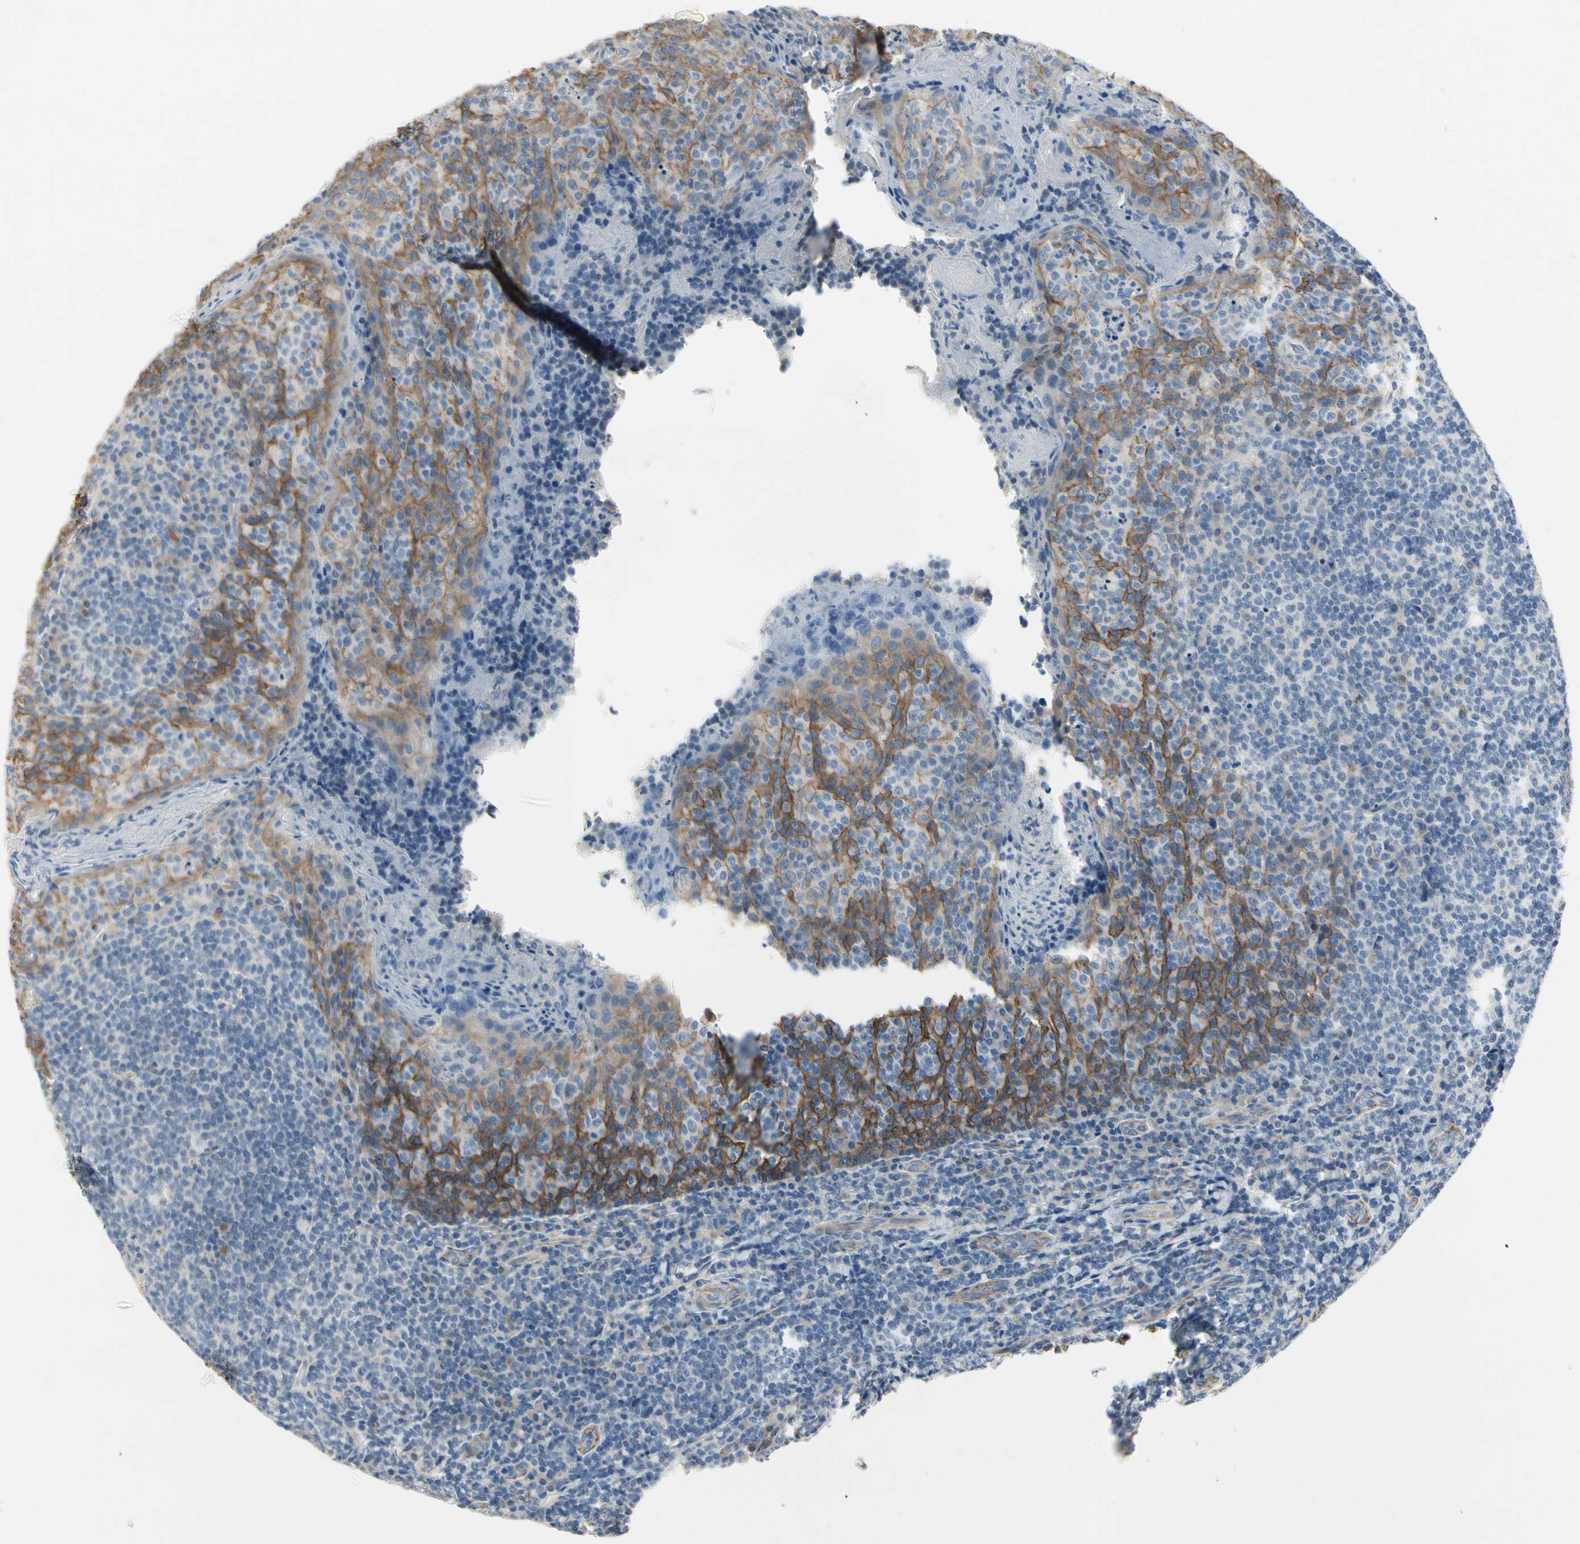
{"staining": {"intensity": "negative", "quantity": "none", "location": "none"}, "tissue": "tonsil", "cell_type": "Germinal center cells", "image_type": "normal", "snomed": [{"axis": "morphology", "description": "Normal tissue, NOS"}, {"axis": "topography", "description": "Tonsil"}], "caption": "IHC micrograph of benign tonsil stained for a protein (brown), which reveals no positivity in germinal center cells.", "gene": "LGR6", "patient": {"sex": "male", "age": 17}}